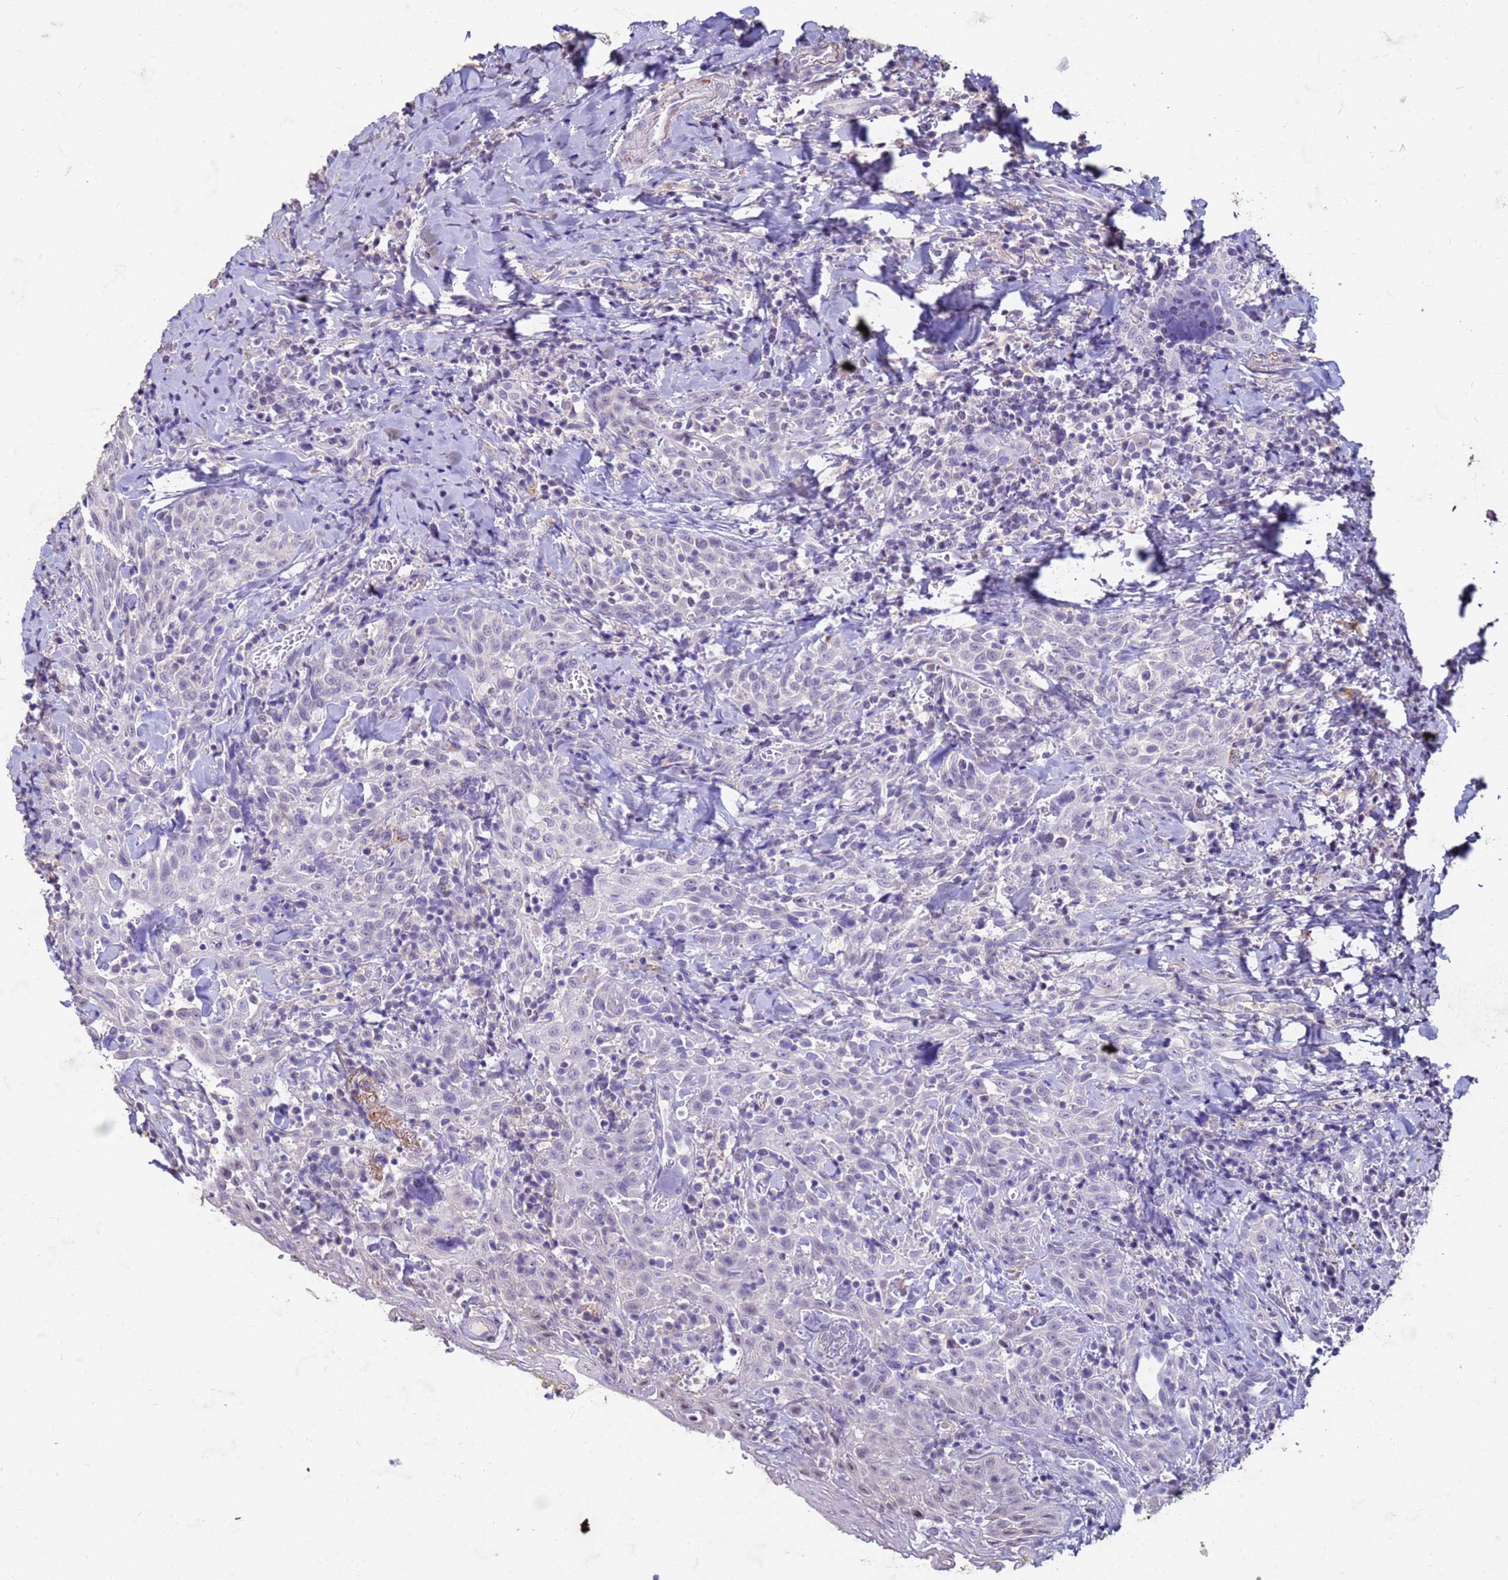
{"staining": {"intensity": "negative", "quantity": "none", "location": "none"}, "tissue": "head and neck cancer", "cell_type": "Tumor cells", "image_type": "cancer", "snomed": [{"axis": "morphology", "description": "Squamous cell carcinoma, NOS"}, {"axis": "topography", "description": "Head-Neck"}], "caption": "Protein analysis of head and neck cancer displays no significant positivity in tumor cells. The staining was performed using DAB to visualize the protein expression in brown, while the nuclei were stained in blue with hematoxylin (Magnification: 20x).", "gene": "SLC25A15", "patient": {"sex": "female", "age": 70}}